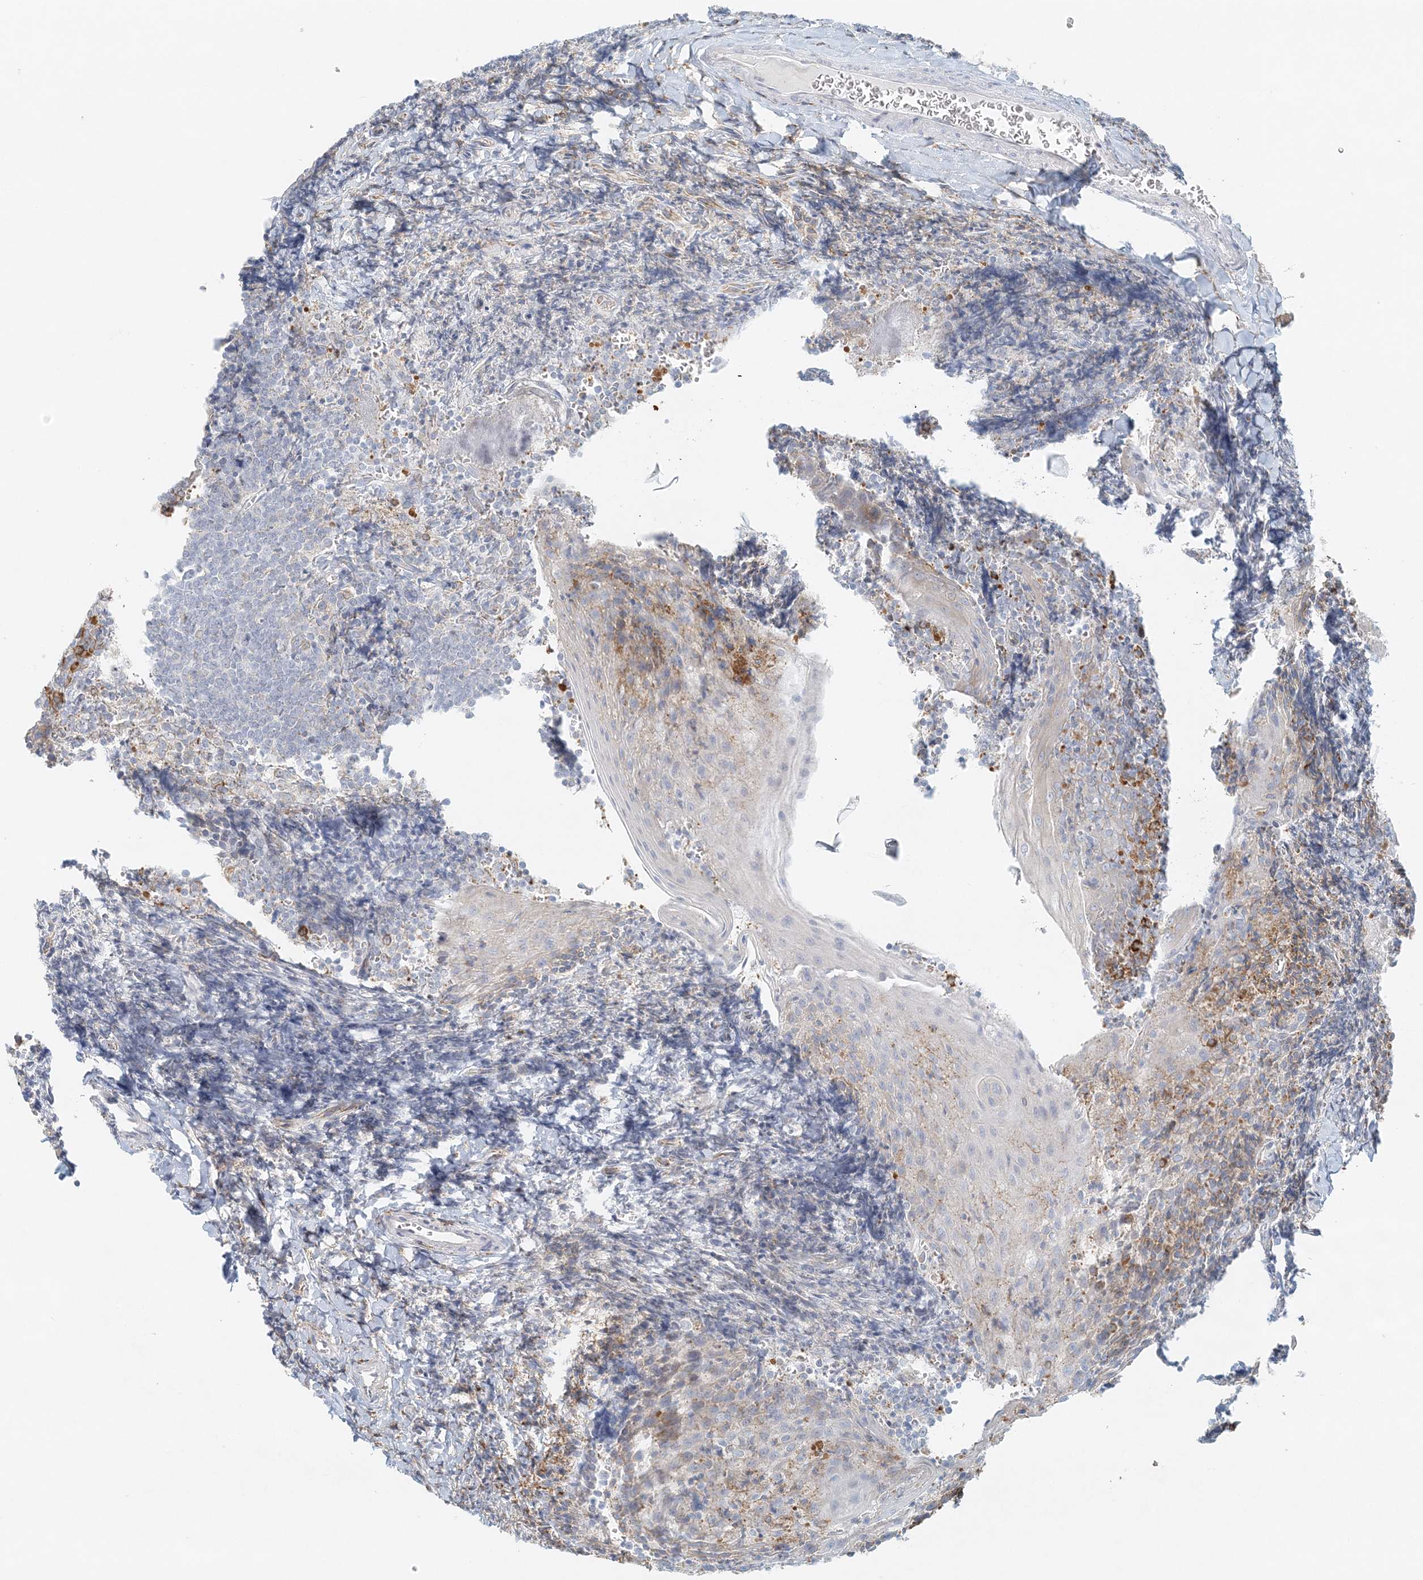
{"staining": {"intensity": "moderate", "quantity": "<25%", "location": "cytoplasmic/membranous"}, "tissue": "tonsil", "cell_type": "Germinal center cells", "image_type": "normal", "snomed": [{"axis": "morphology", "description": "Normal tissue, NOS"}, {"axis": "topography", "description": "Tonsil"}], "caption": "Protein staining of benign tonsil shows moderate cytoplasmic/membranous positivity in approximately <25% of germinal center cells.", "gene": "STK11IP", "patient": {"sex": "male", "age": 27}}